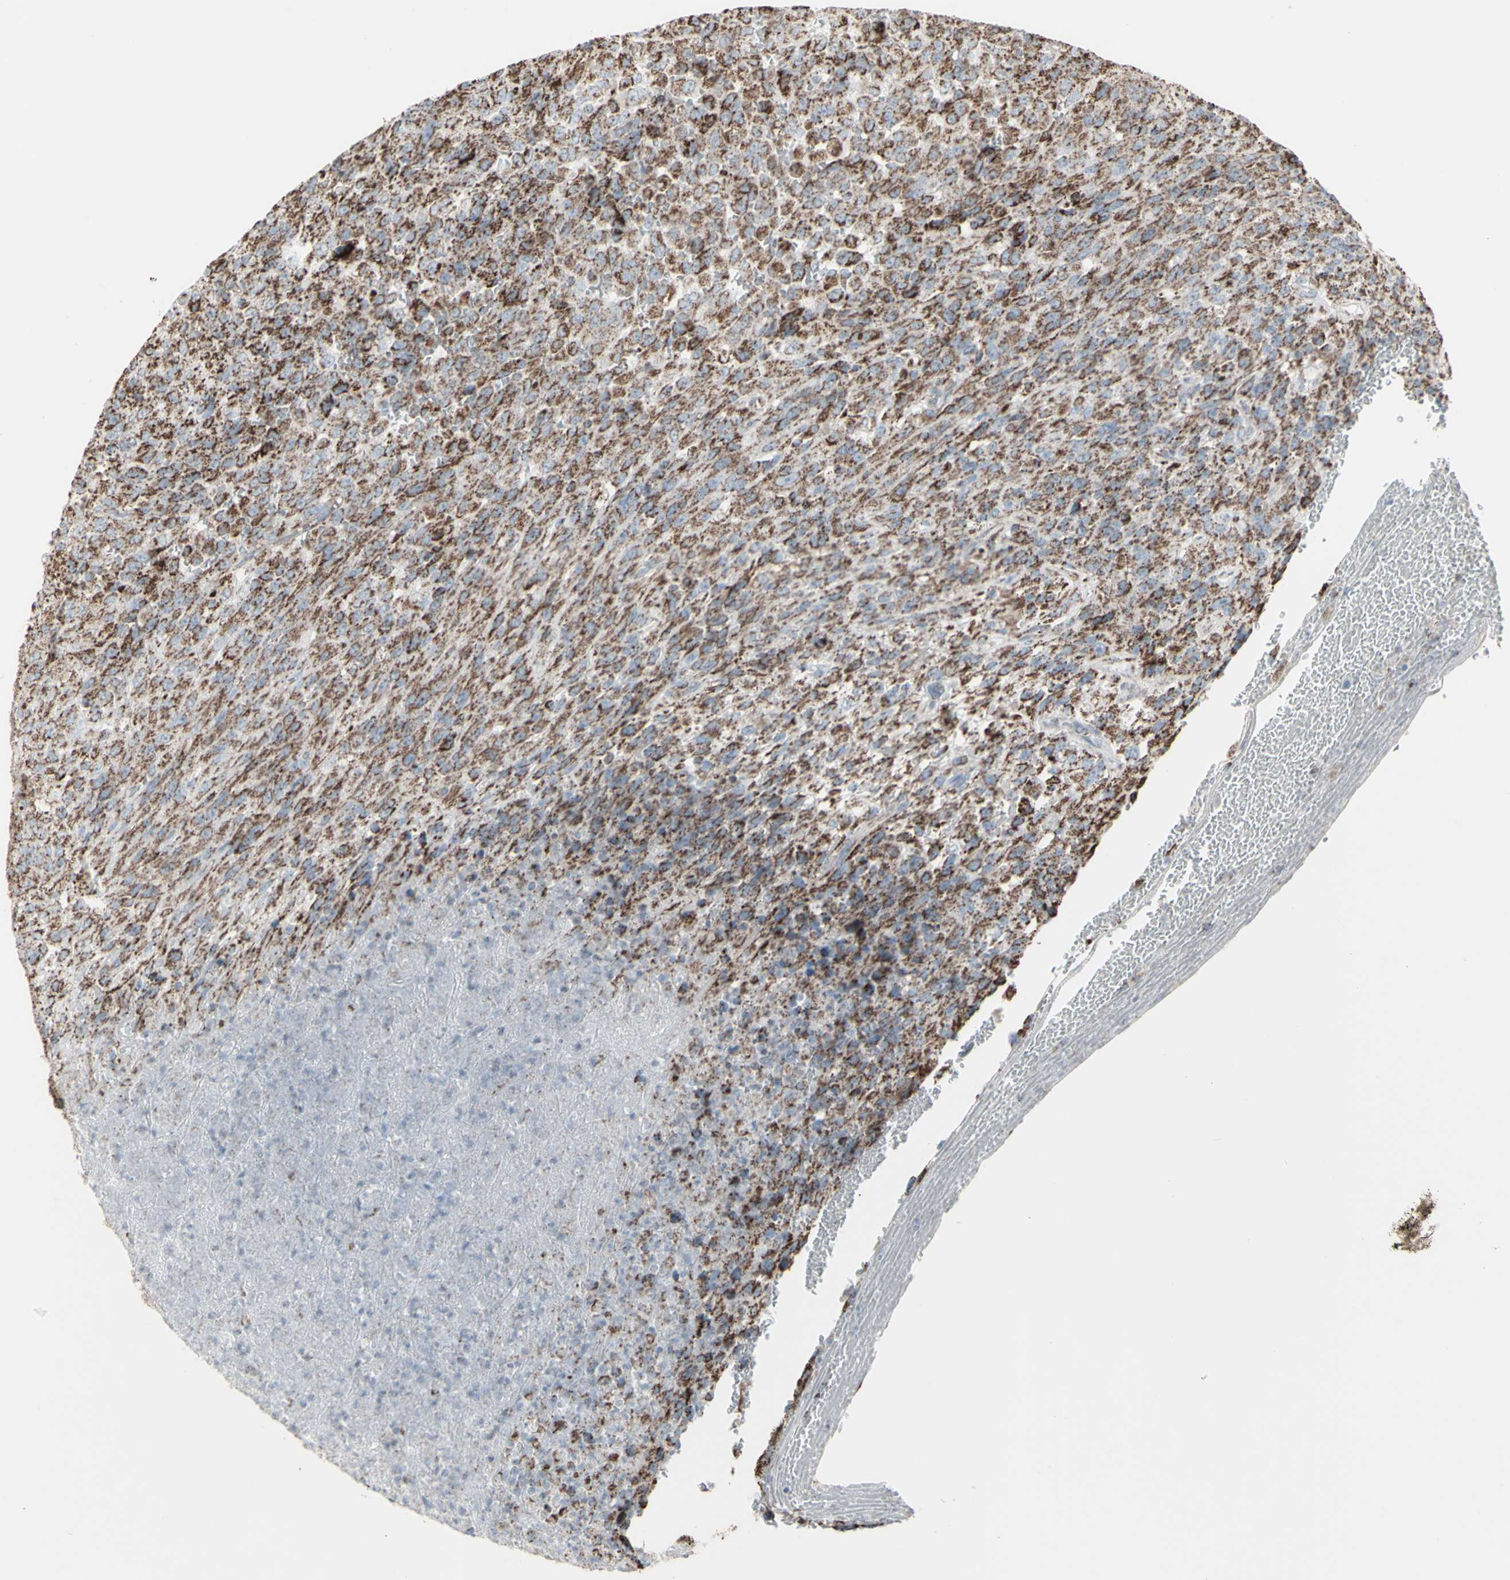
{"staining": {"intensity": "moderate", "quantity": ">75%", "location": "cytoplasmic/membranous"}, "tissue": "urothelial cancer", "cell_type": "Tumor cells", "image_type": "cancer", "snomed": [{"axis": "morphology", "description": "Urothelial carcinoma, High grade"}, {"axis": "topography", "description": "Urinary bladder"}], "caption": "Tumor cells demonstrate medium levels of moderate cytoplasmic/membranous staining in about >75% of cells in human high-grade urothelial carcinoma.", "gene": "PLGRKT", "patient": {"sex": "male", "age": 66}}